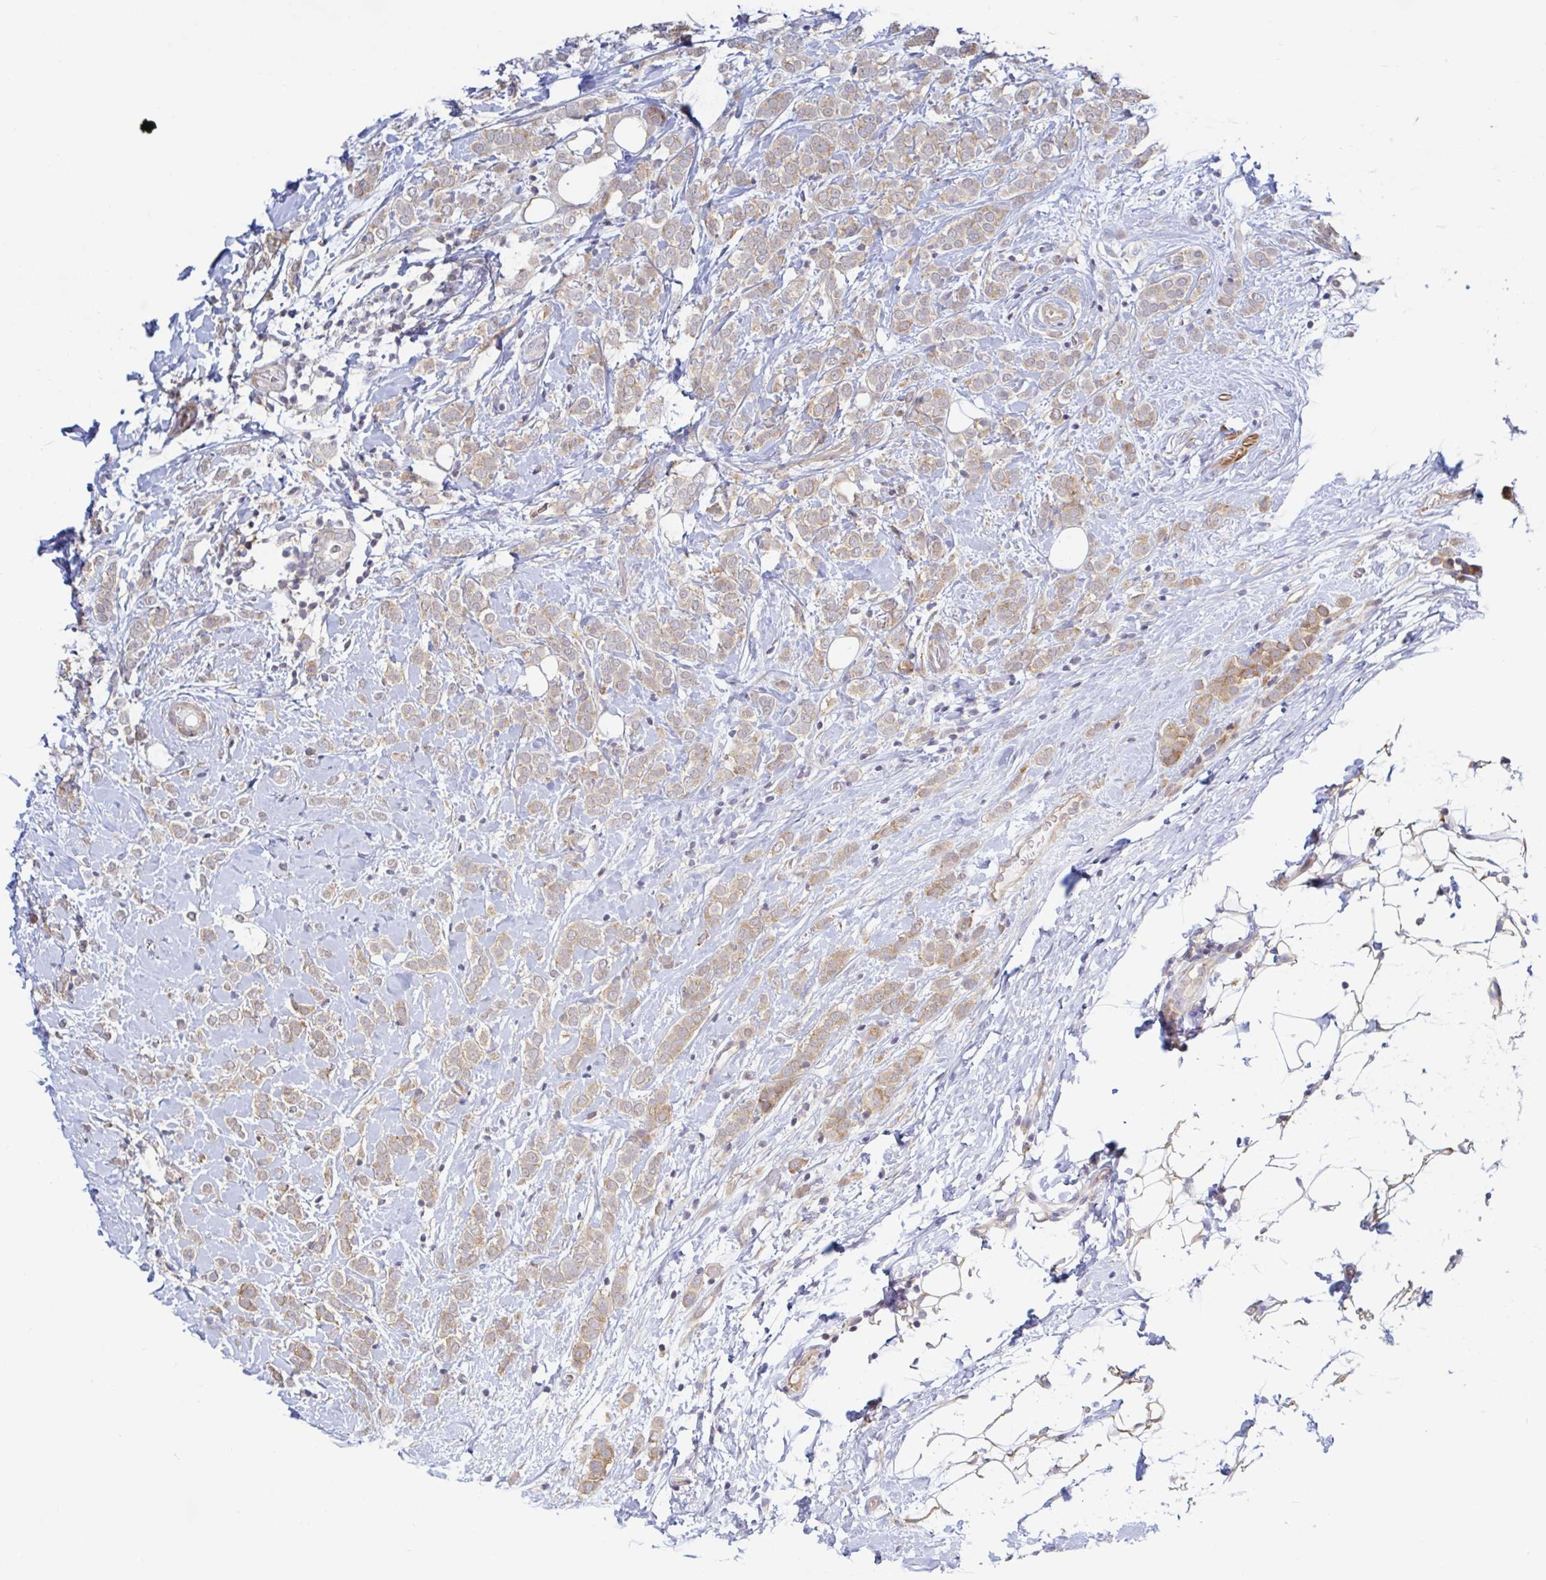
{"staining": {"intensity": "weak", "quantity": ">75%", "location": "cytoplasmic/membranous"}, "tissue": "breast cancer", "cell_type": "Tumor cells", "image_type": "cancer", "snomed": [{"axis": "morphology", "description": "Lobular carcinoma"}, {"axis": "topography", "description": "Breast"}], "caption": "Breast cancer (lobular carcinoma) tissue shows weak cytoplasmic/membranous staining in about >75% of tumor cells, visualized by immunohistochemistry. The protein is stained brown, and the nuclei are stained in blue (DAB (3,3'-diaminobenzidine) IHC with brightfield microscopy, high magnification).", "gene": "LARP1", "patient": {"sex": "female", "age": 49}}